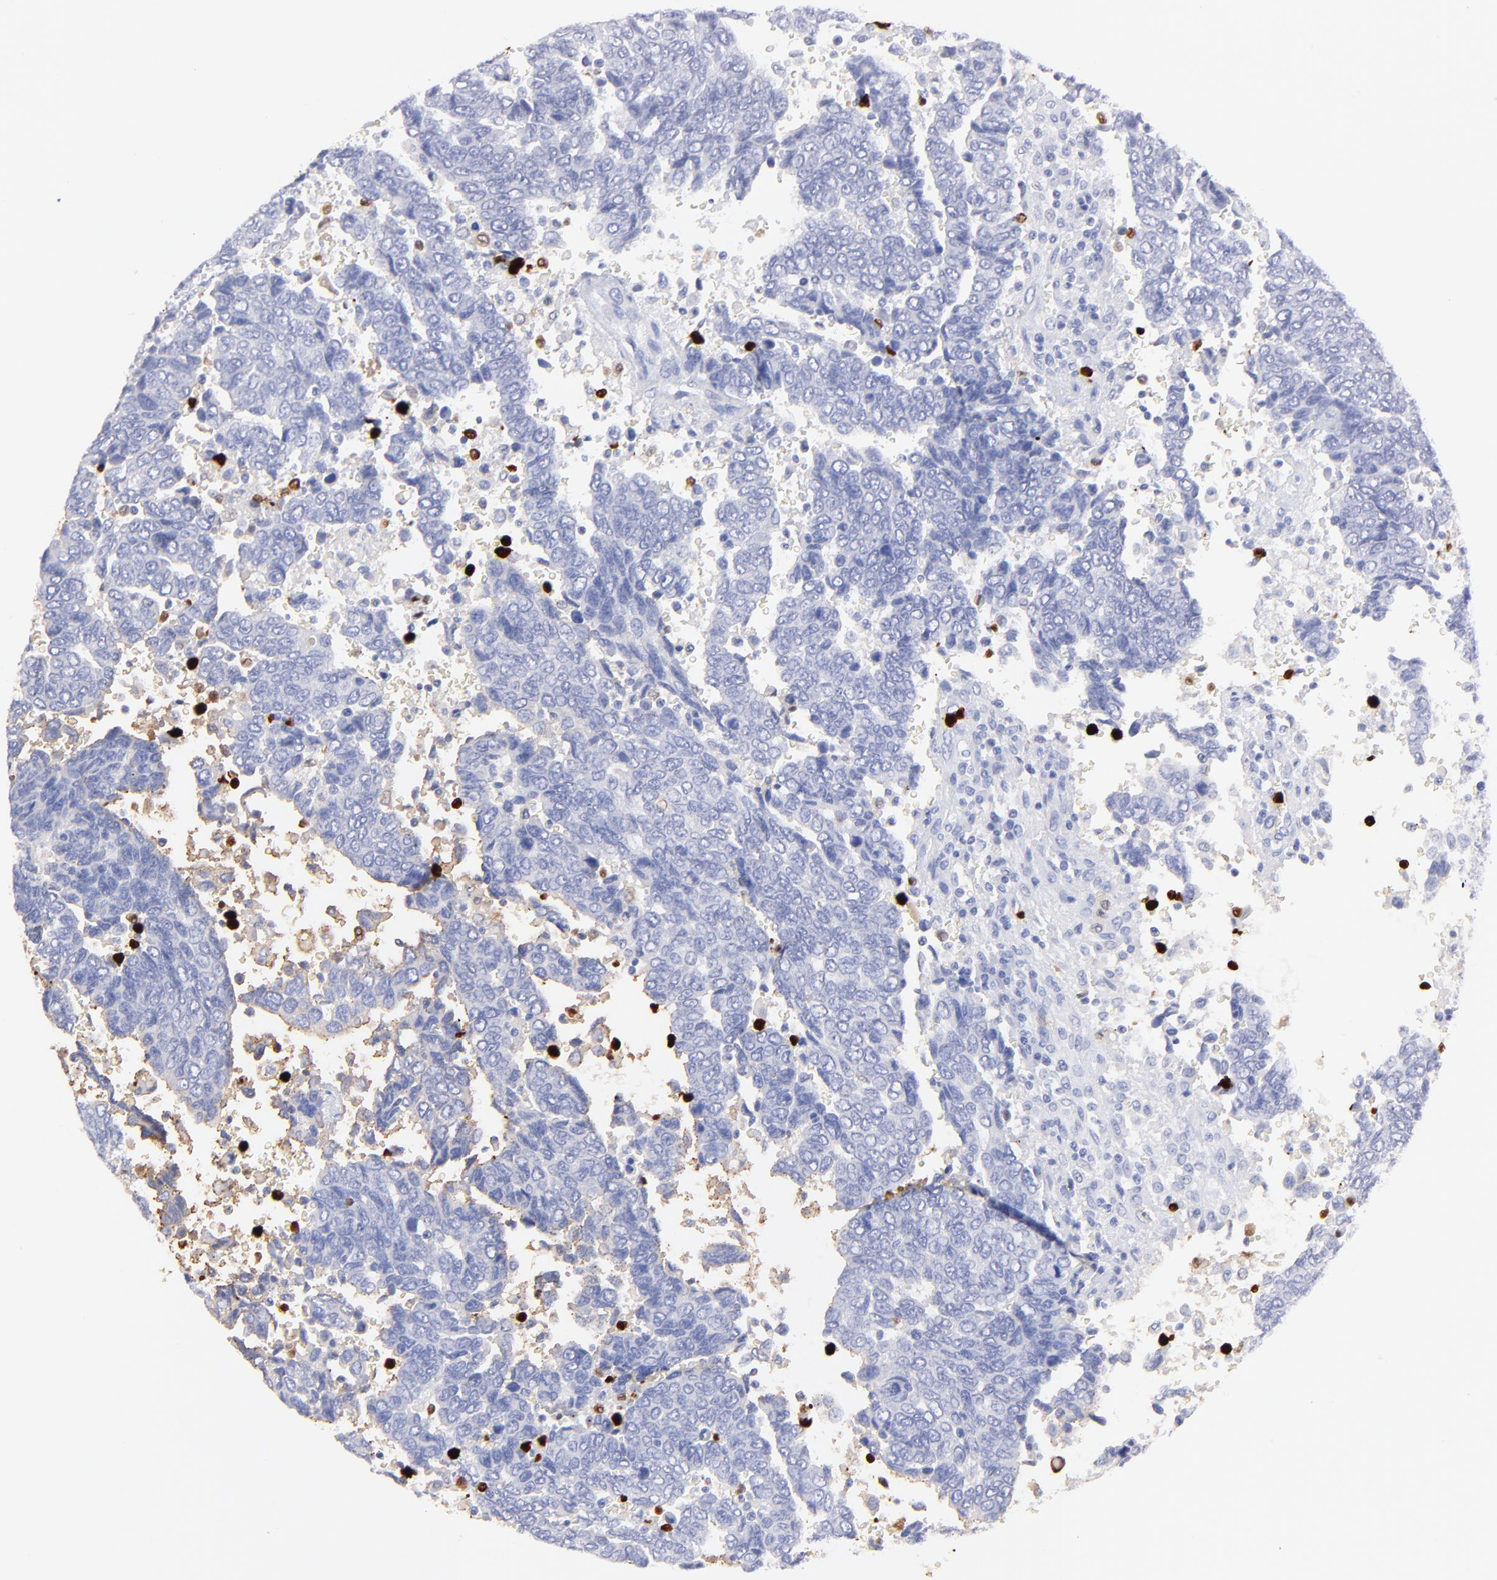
{"staining": {"intensity": "negative", "quantity": "none", "location": "none"}, "tissue": "urothelial cancer", "cell_type": "Tumor cells", "image_type": "cancer", "snomed": [{"axis": "morphology", "description": "Urothelial carcinoma, High grade"}, {"axis": "topography", "description": "Urinary bladder"}], "caption": "A micrograph of urothelial cancer stained for a protein shows no brown staining in tumor cells. (DAB IHC with hematoxylin counter stain).", "gene": "S100A12", "patient": {"sex": "male", "age": 86}}